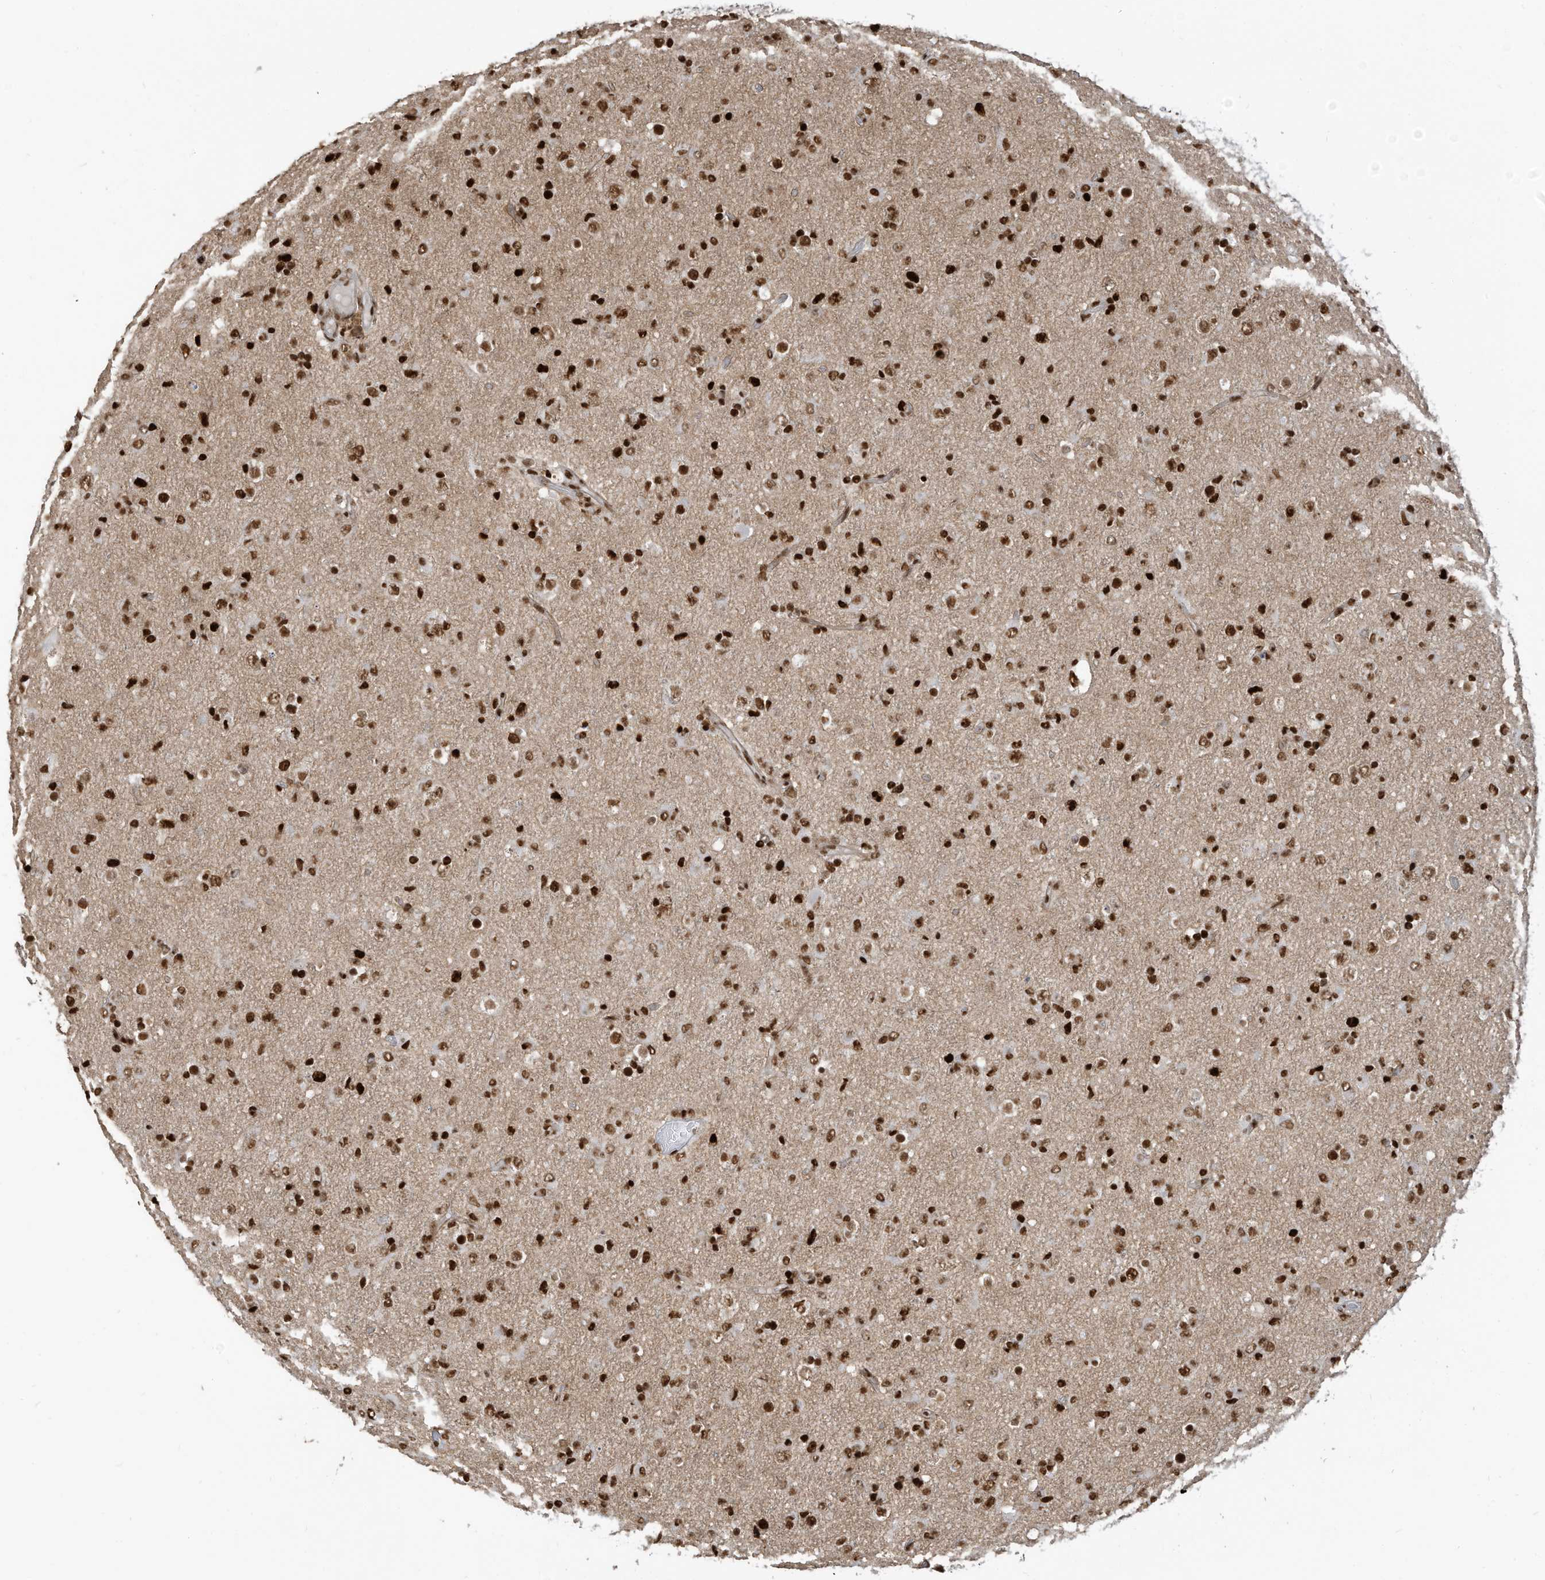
{"staining": {"intensity": "strong", "quantity": ">75%", "location": "nuclear"}, "tissue": "glioma", "cell_type": "Tumor cells", "image_type": "cancer", "snomed": [{"axis": "morphology", "description": "Glioma, malignant, Low grade"}, {"axis": "topography", "description": "Brain"}], "caption": "Immunohistochemical staining of human malignant glioma (low-grade) exhibits high levels of strong nuclear protein staining in about >75% of tumor cells. (brown staining indicates protein expression, while blue staining denotes nuclei).", "gene": "SAMD15", "patient": {"sex": "male", "age": 65}}